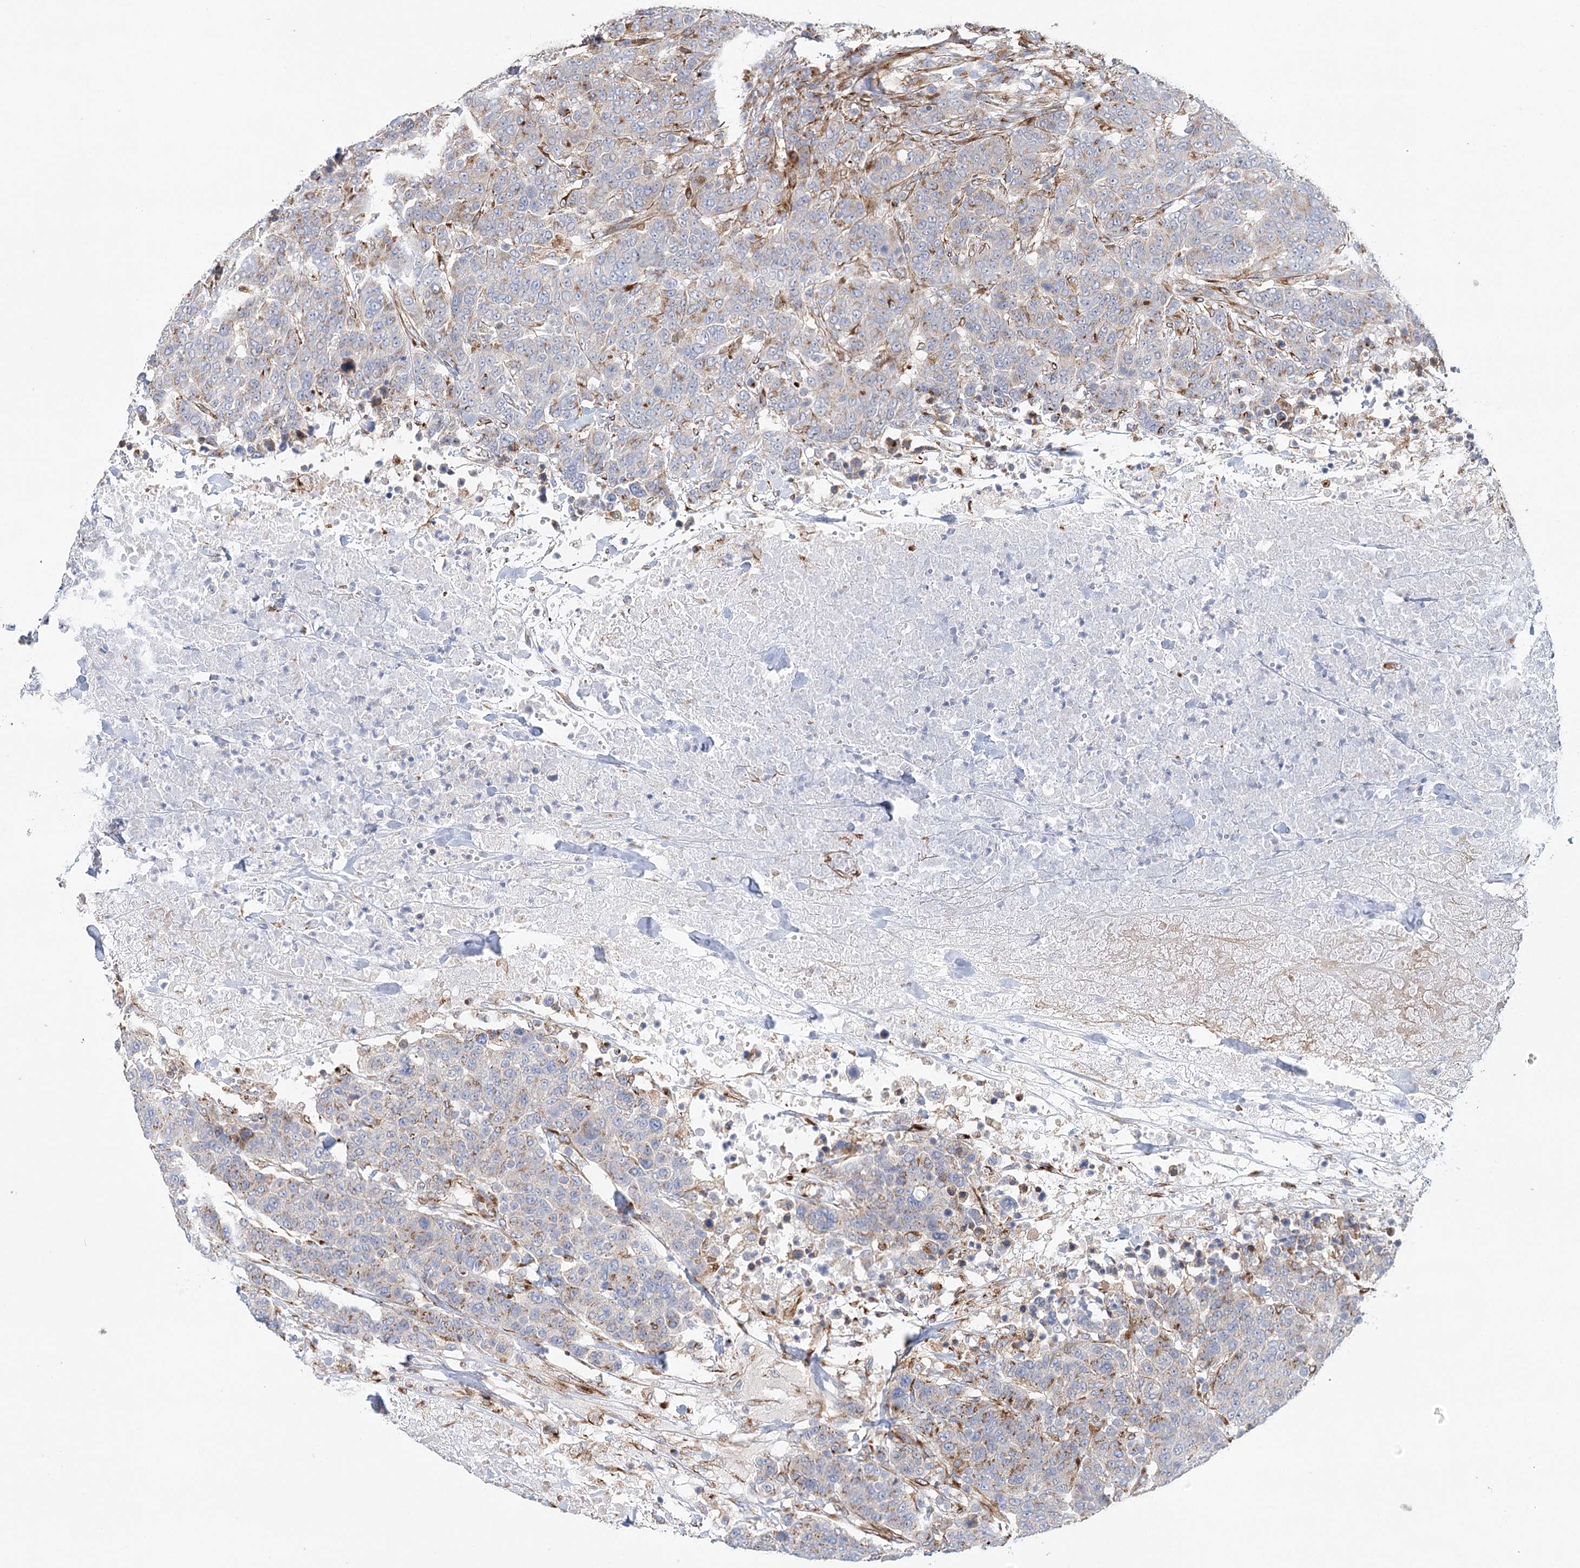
{"staining": {"intensity": "moderate", "quantity": "<25%", "location": "cytoplasmic/membranous"}, "tissue": "breast cancer", "cell_type": "Tumor cells", "image_type": "cancer", "snomed": [{"axis": "morphology", "description": "Duct carcinoma"}, {"axis": "topography", "description": "Breast"}], "caption": "DAB immunohistochemical staining of human intraductal carcinoma (breast) displays moderate cytoplasmic/membranous protein staining in approximately <25% of tumor cells.", "gene": "ABRAXAS2", "patient": {"sex": "female", "age": 37}}